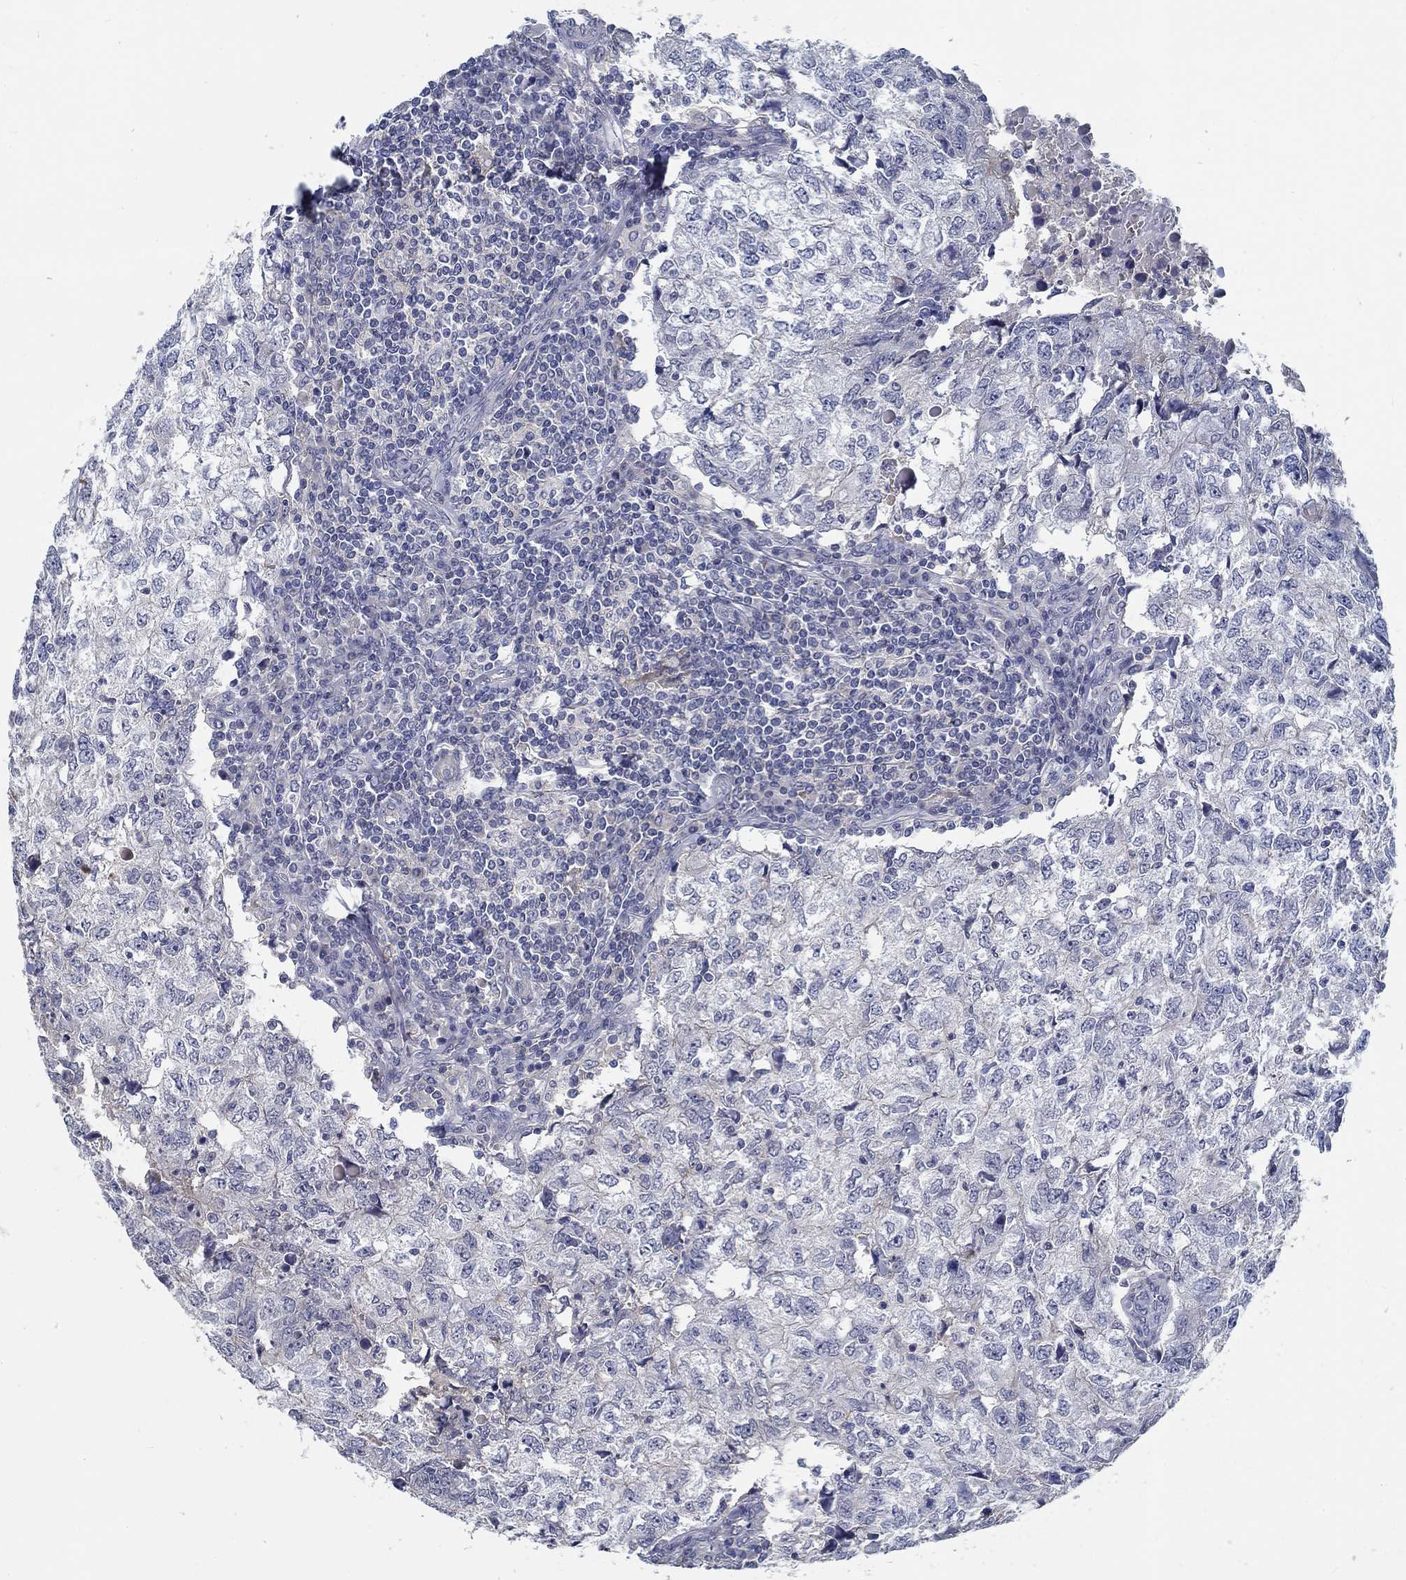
{"staining": {"intensity": "negative", "quantity": "none", "location": "none"}, "tissue": "breast cancer", "cell_type": "Tumor cells", "image_type": "cancer", "snomed": [{"axis": "morphology", "description": "Duct carcinoma"}, {"axis": "topography", "description": "Breast"}], "caption": "Immunohistochemistry image of neoplastic tissue: human breast intraductal carcinoma stained with DAB (3,3'-diaminobenzidine) exhibits no significant protein staining in tumor cells. (DAB IHC with hematoxylin counter stain).", "gene": "MYBPC1", "patient": {"sex": "female", "age": 30}}